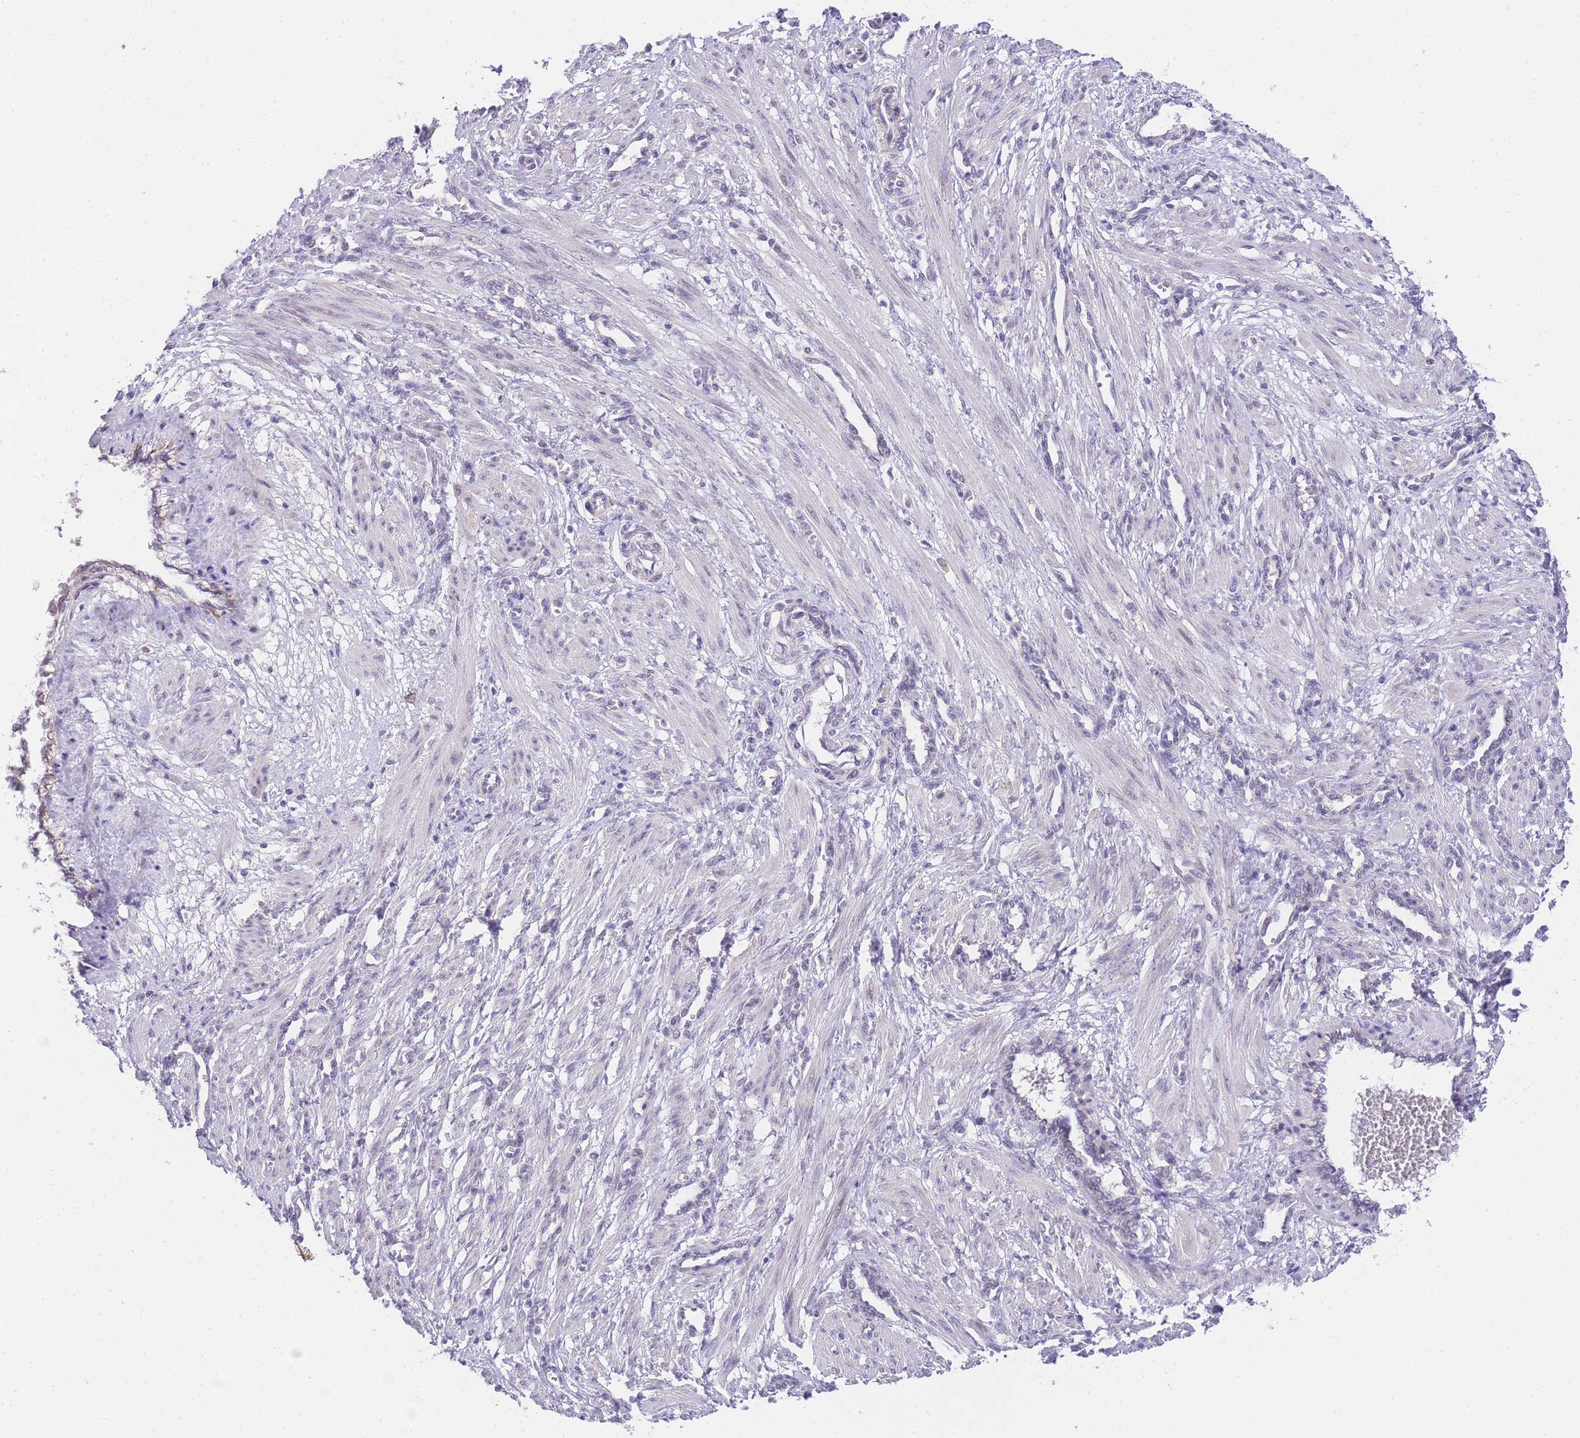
{"staining": {"intensity": "moderate", "quantity": "25%-75%", "location": "nuclear"}, "tissue": "smooth muscle", "cell_type": "Smooth muscle cells", "image_type": "normal", "snomed": [{"axis": "morphology", "description": "Normal tissue, NOS"}, {"axis": "topography", "description": "Endometrium"}], "caption": "Immunohistochemistry (IHC) (DAB (3,3'-diaminobenzidine)) staining of benign smooth muscle shows moderate nuclear protein expression in approximately 25%-75% of smooth muscle cells. The staining was performed using DAB, with brown indicating positive protein expression. Nuclei are stained blue with hematoxylin.", "gene": "UBXN7", "patient": {"sex": "female", "age": 33}}